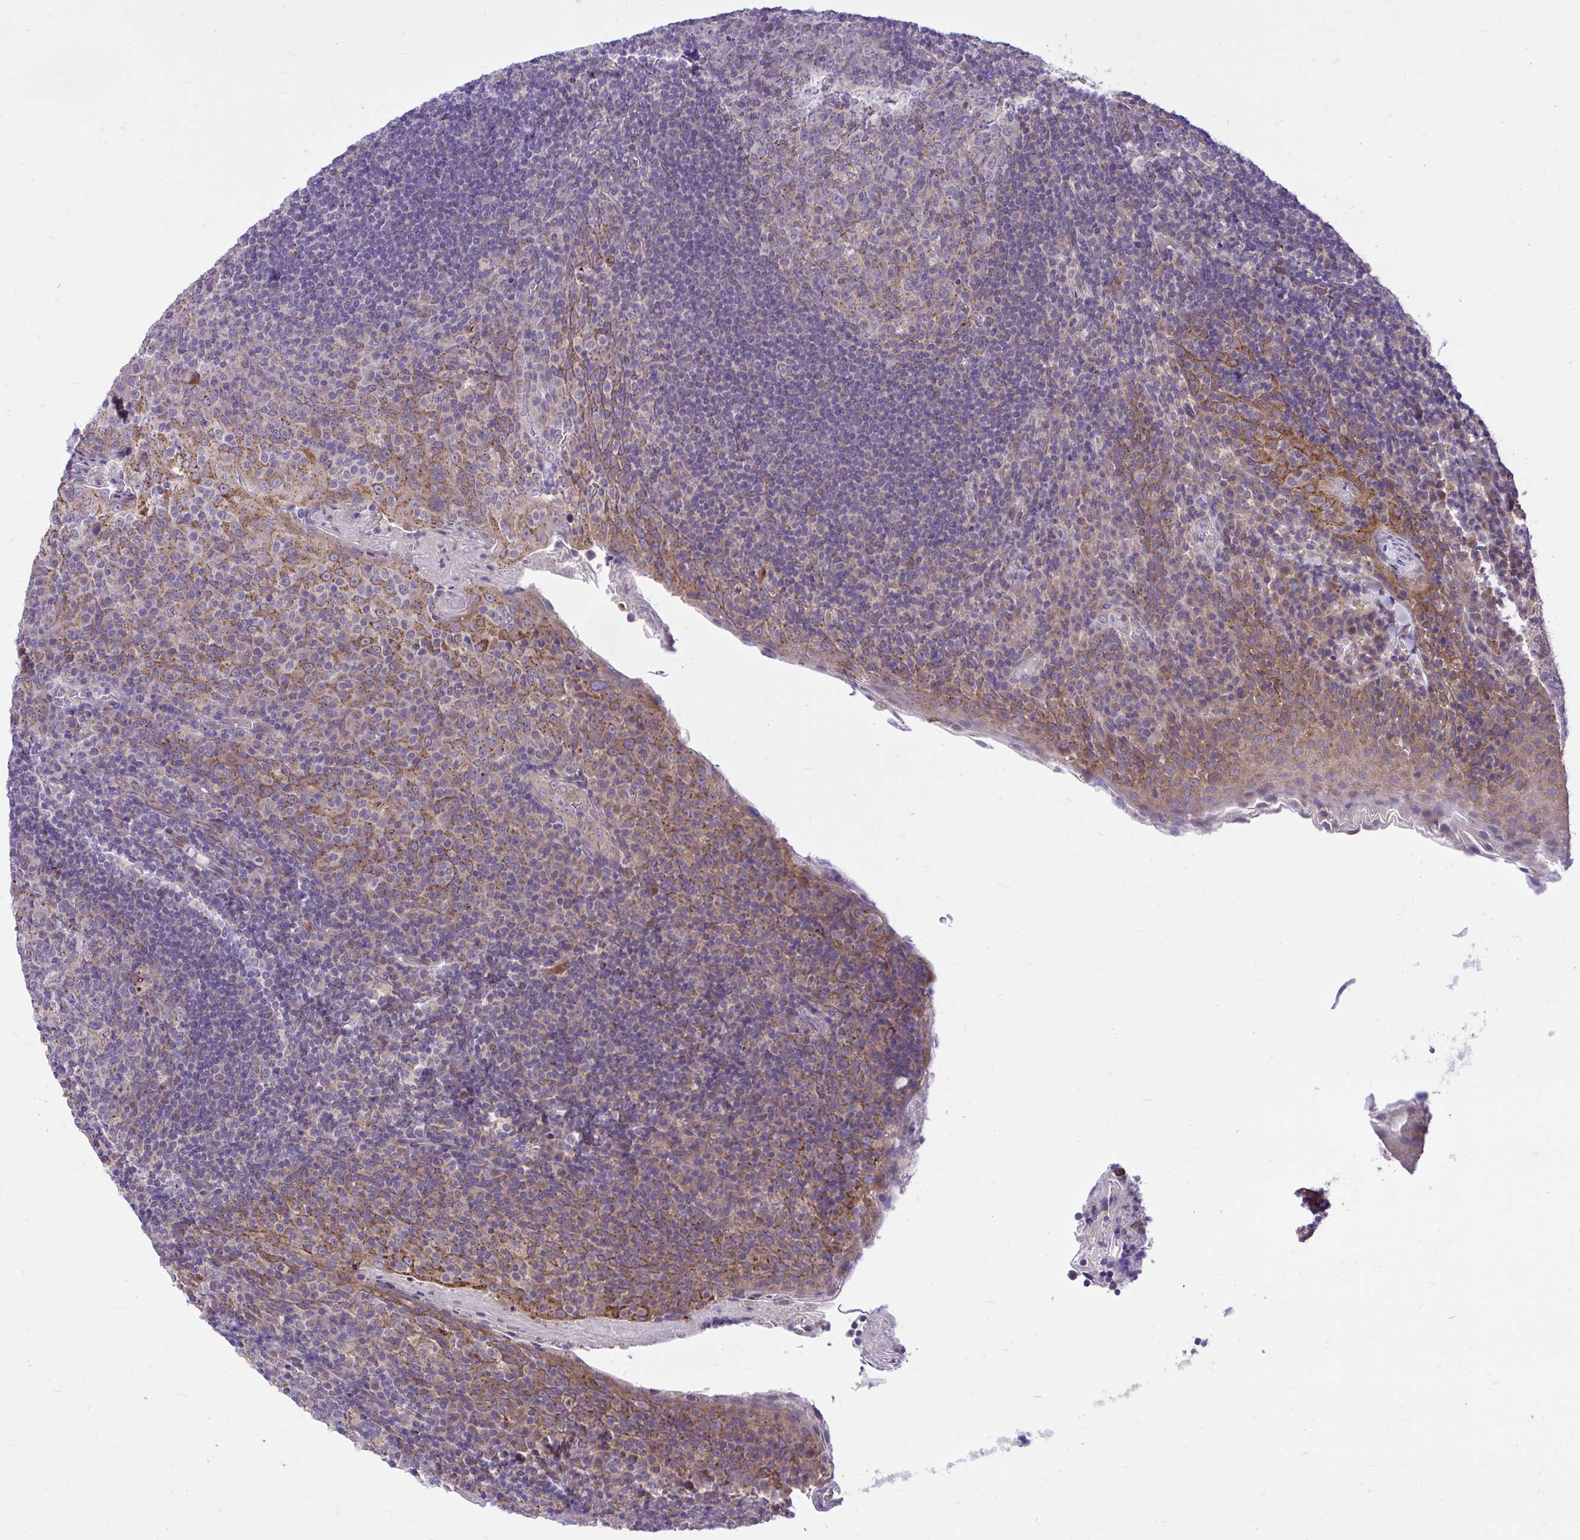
{"staining": {"intensity": "weak", "quantity": "25%-75%", "location": "cytoplasmic/membranous"}, "tissue": "tonsil", "cell_type": "Germinal center cells", "image_type": "normal", "snomed": [{"axis": "morphology", "description": "Normal tissue, NOS"}, {"axis": "topography", "description": "Tonsil"}], "caption": "A high-resolution histopathology image shows IHC staining of benign tonsil, which demonstrates weak cytoplasmic/membranous expression in about 25%-75% of germinal center cells. Nuclei are stained in blue.", "gene": "CEACAM18", "patient": {"sex": "male", "age": 17}}